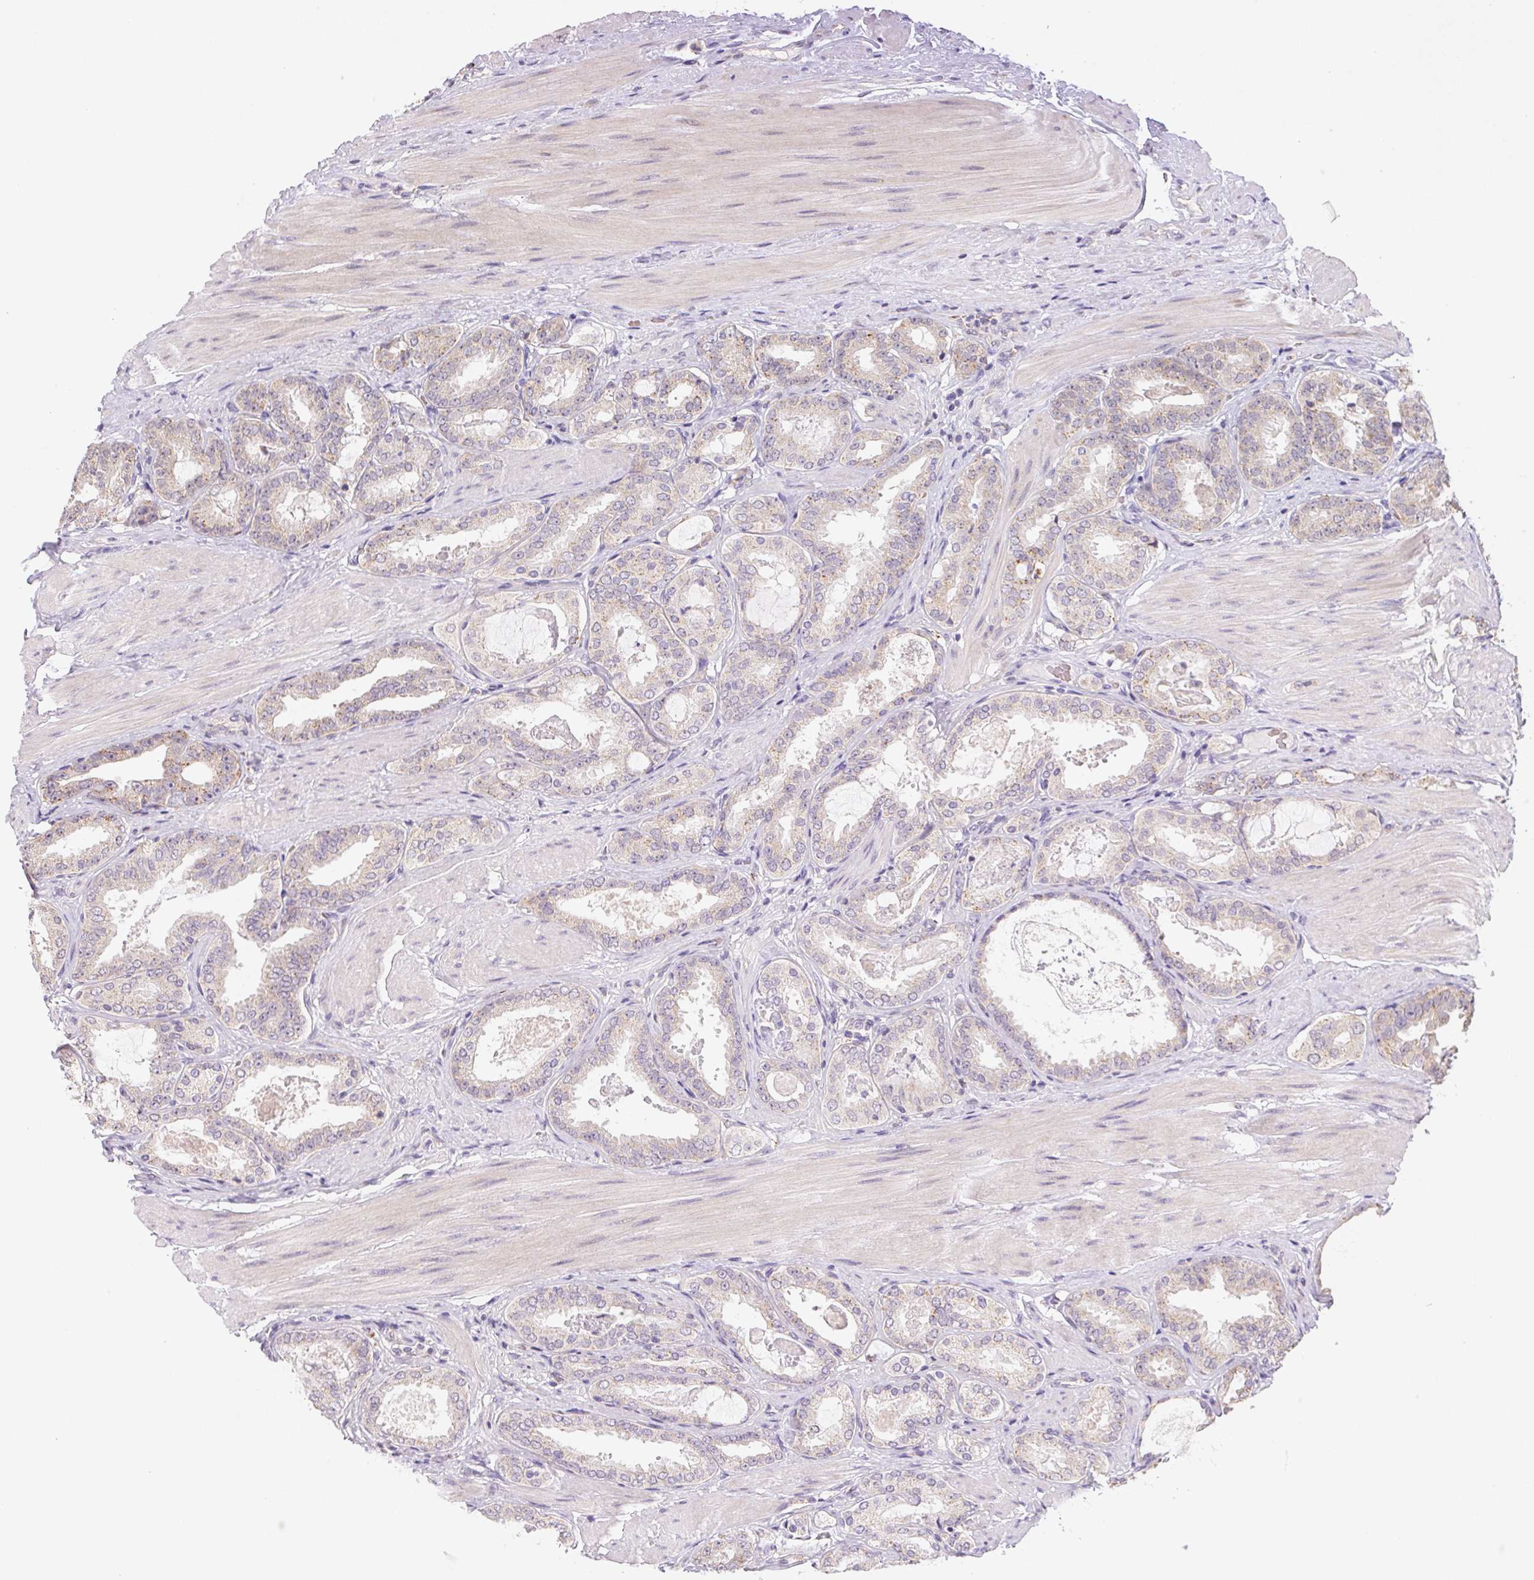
{"staining": {"intensity": "moderate", "quantity": "<25%", "location": "cytoplasmic/membranous"}, "tissue": "prostate cancer", "cell_type": "Tumor cells", "image_type": "cancer", "snomed": [{"axis": "morphology", "description": "Adenocarcinoma, High grade"}, {"axis": "topography", "description": "Prostate"}], "caption": "Immunohistochemical staining of prostate cancer (adenocarcinoma (high-grade)) demonstrates low levels of moderate cytoplasmic/membranous protein staining in about <25% of tumor cells.", "gene": "METTL13", "patient": {"sex": "male", "age": 63}}